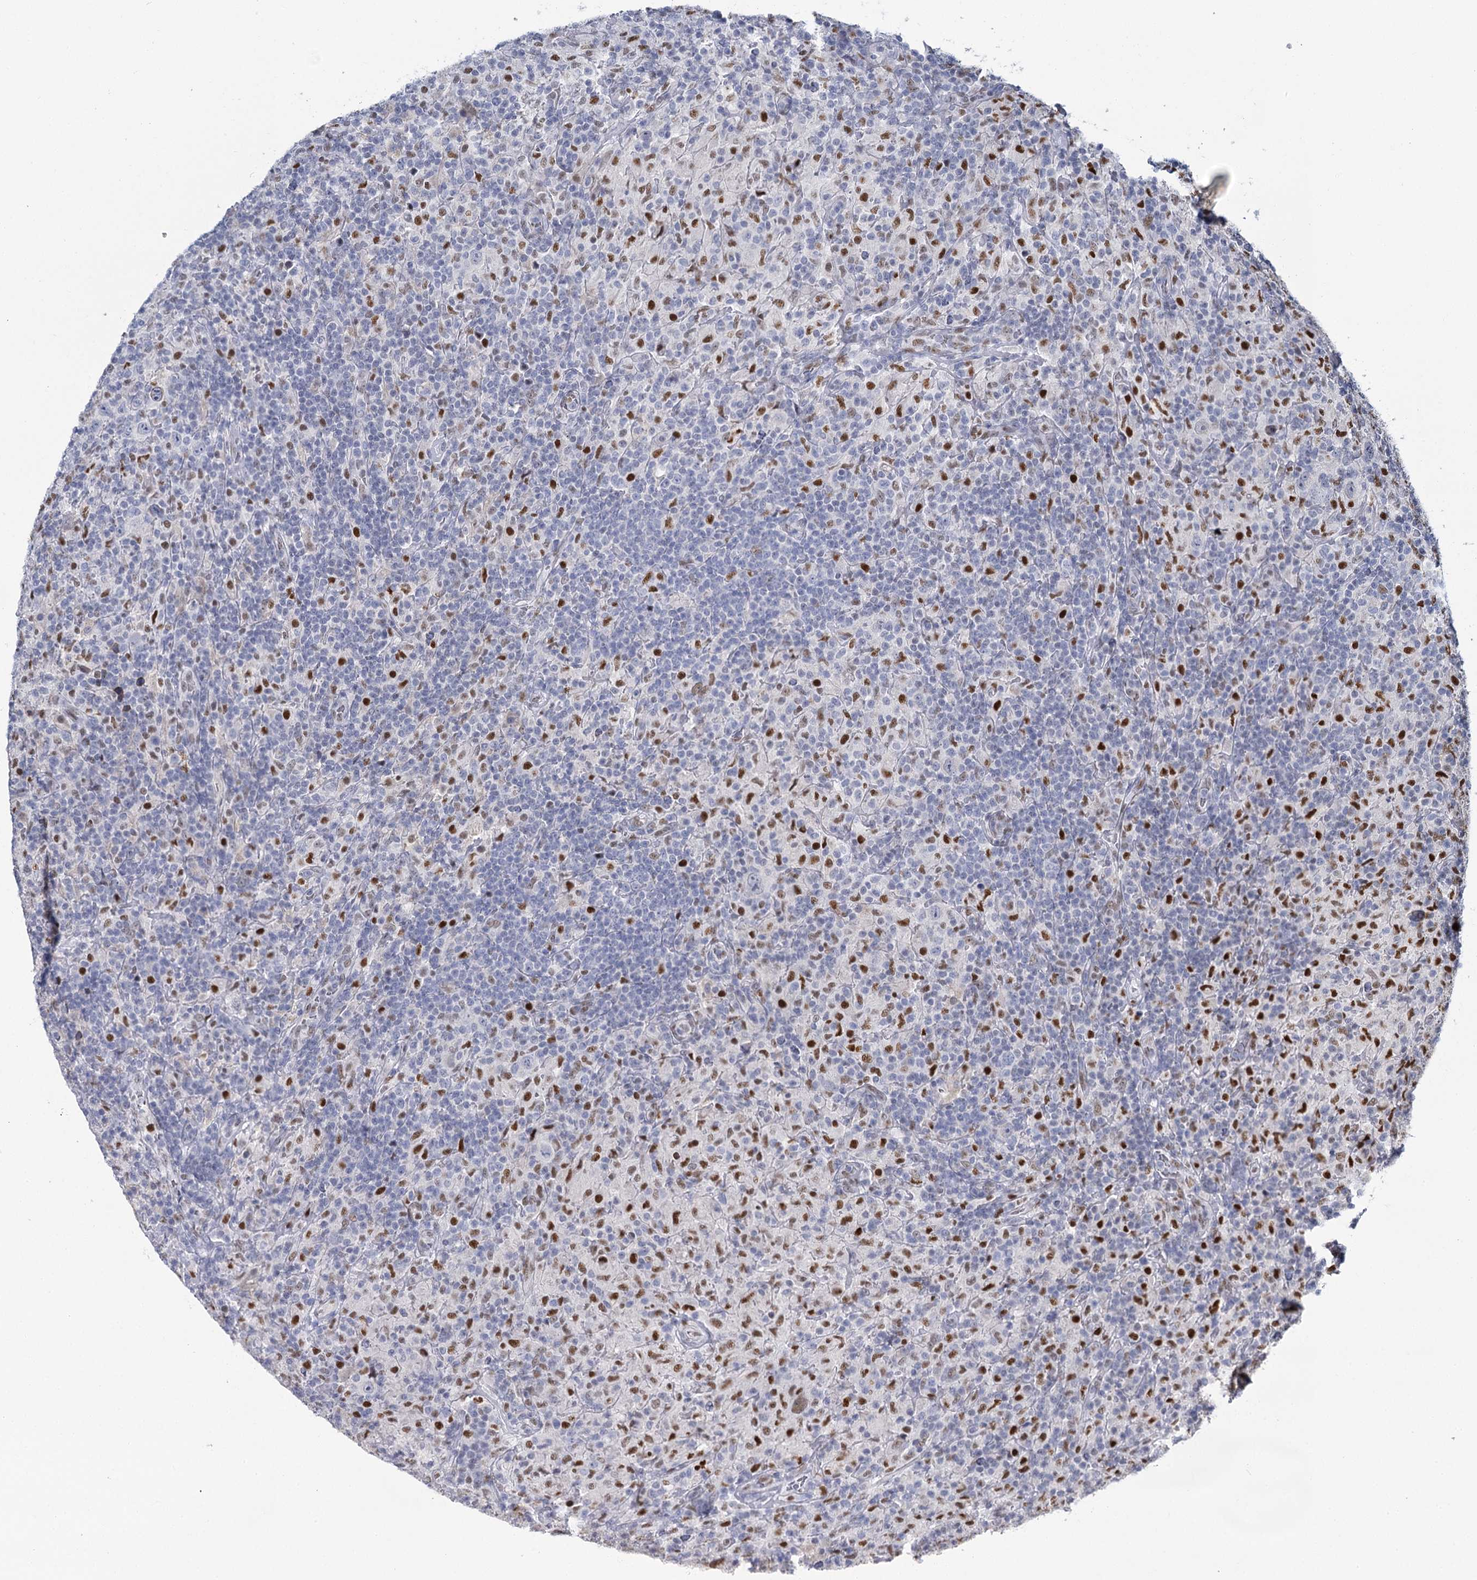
{"staining": {"intensity": "negative", "quantity": "none", "location": "none"}, "tissue": "lymphoma", "cell_type": "Tumor cells", "image_type": "cancer", "snomed": [{"axis": "morphology", "description": "Hodgkin's disease, NOS"}, {"axis": "topography", "description": "Lymph node"}], "caption": "Histopathology image shows no significant protein staining in tumor cells of lymphoma.", "gene": "IGSF3", "patient": {"sex": "male", "age": 70}}